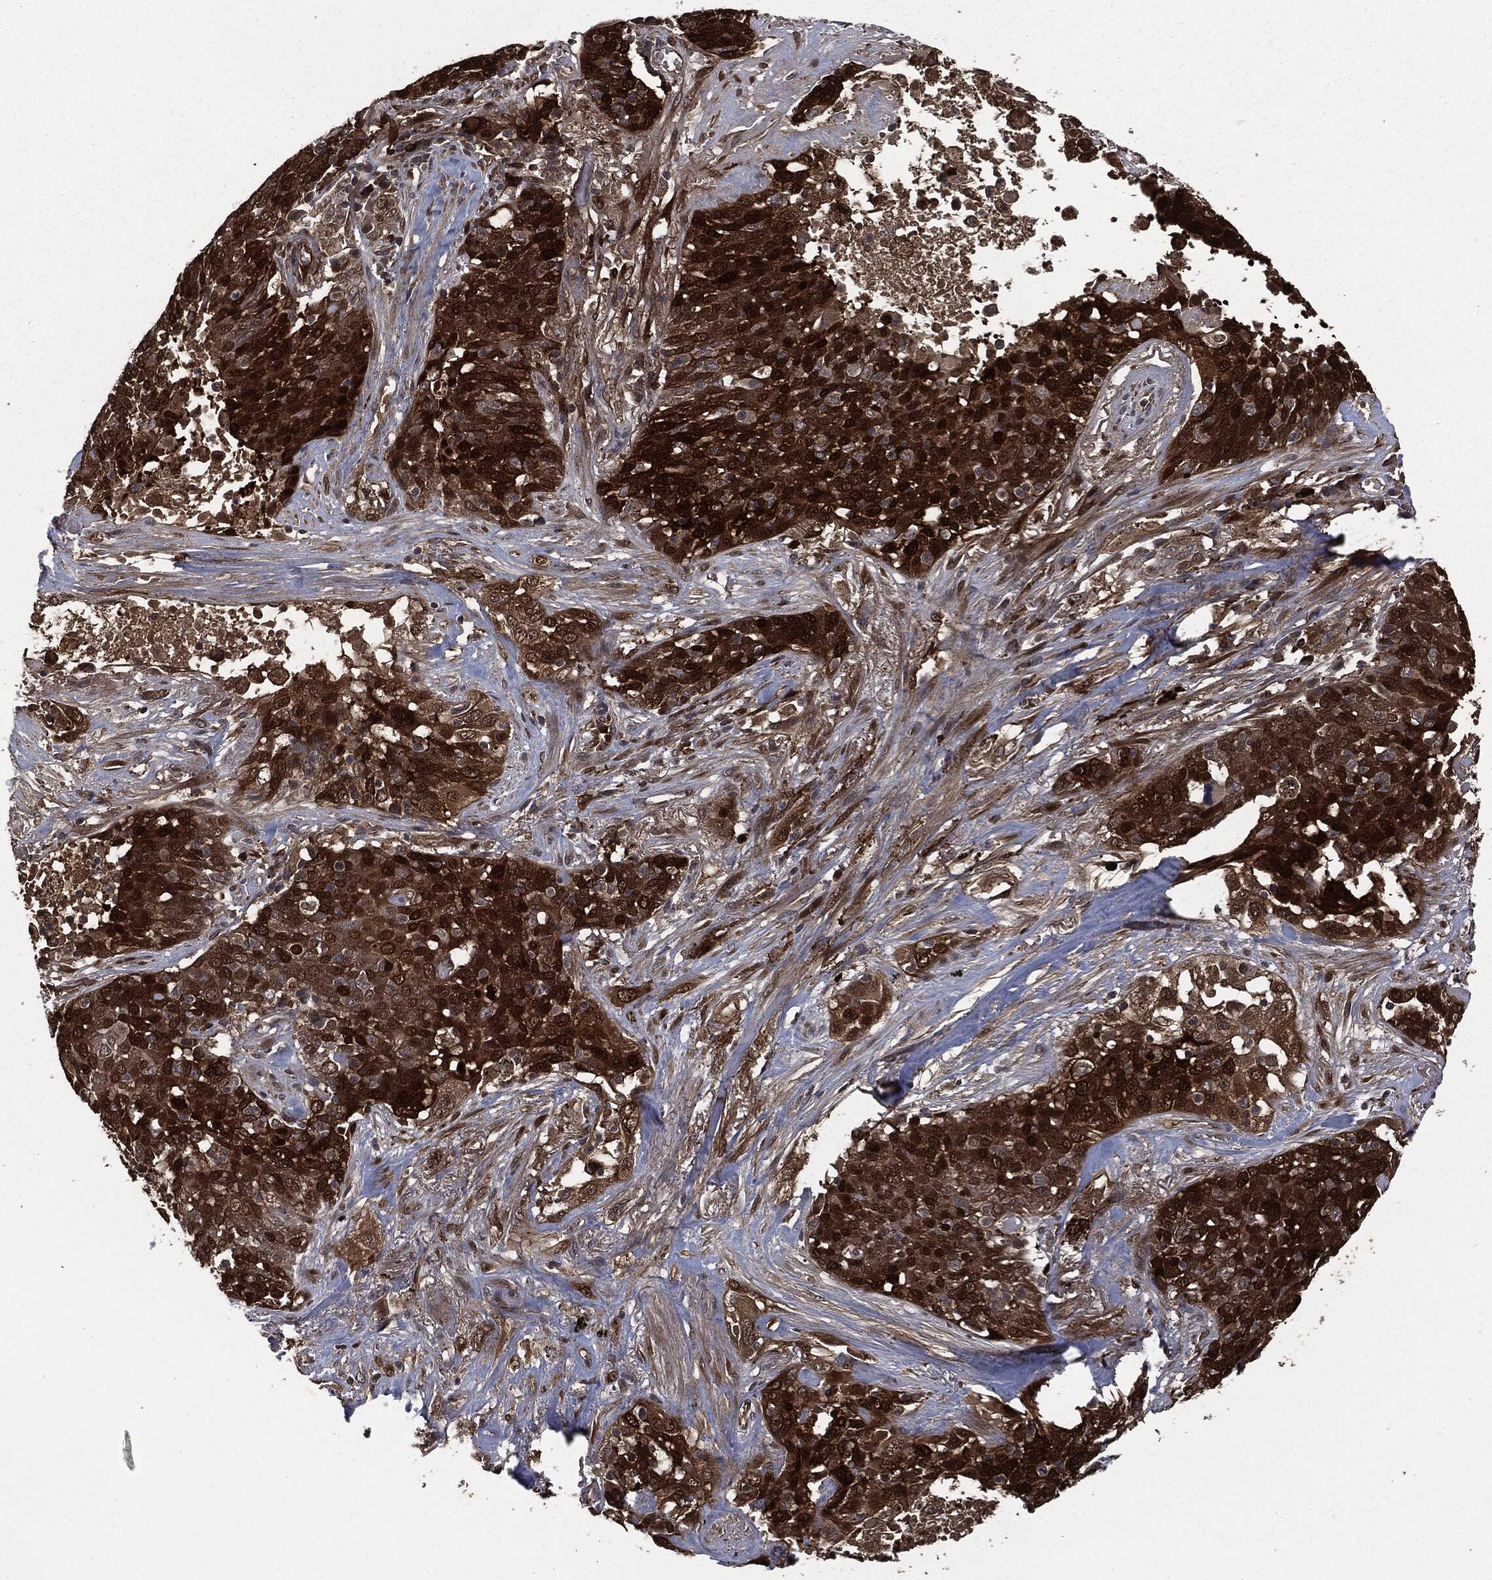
{"staining": {"intensity": "negative", "quantity": "none", "location": "none"}, "tissue": "lung cancer", "cell_type": "Tumor cells", "image_type": "cancer", "snomed": [{"axis": "morphology", "description": "Squamous cell carcinoma, NOS"}, {"axis": "topography", "description": "Lung"}], "caption": "A high-resolution photomicrograph shows immunohistochemistry (IHC) staining of squamous cell carcinoma (lung), which reveals no significant staining in tumor cells.", "gene": "CRABP2", "patient": {"sex": "male", "age": 82}}